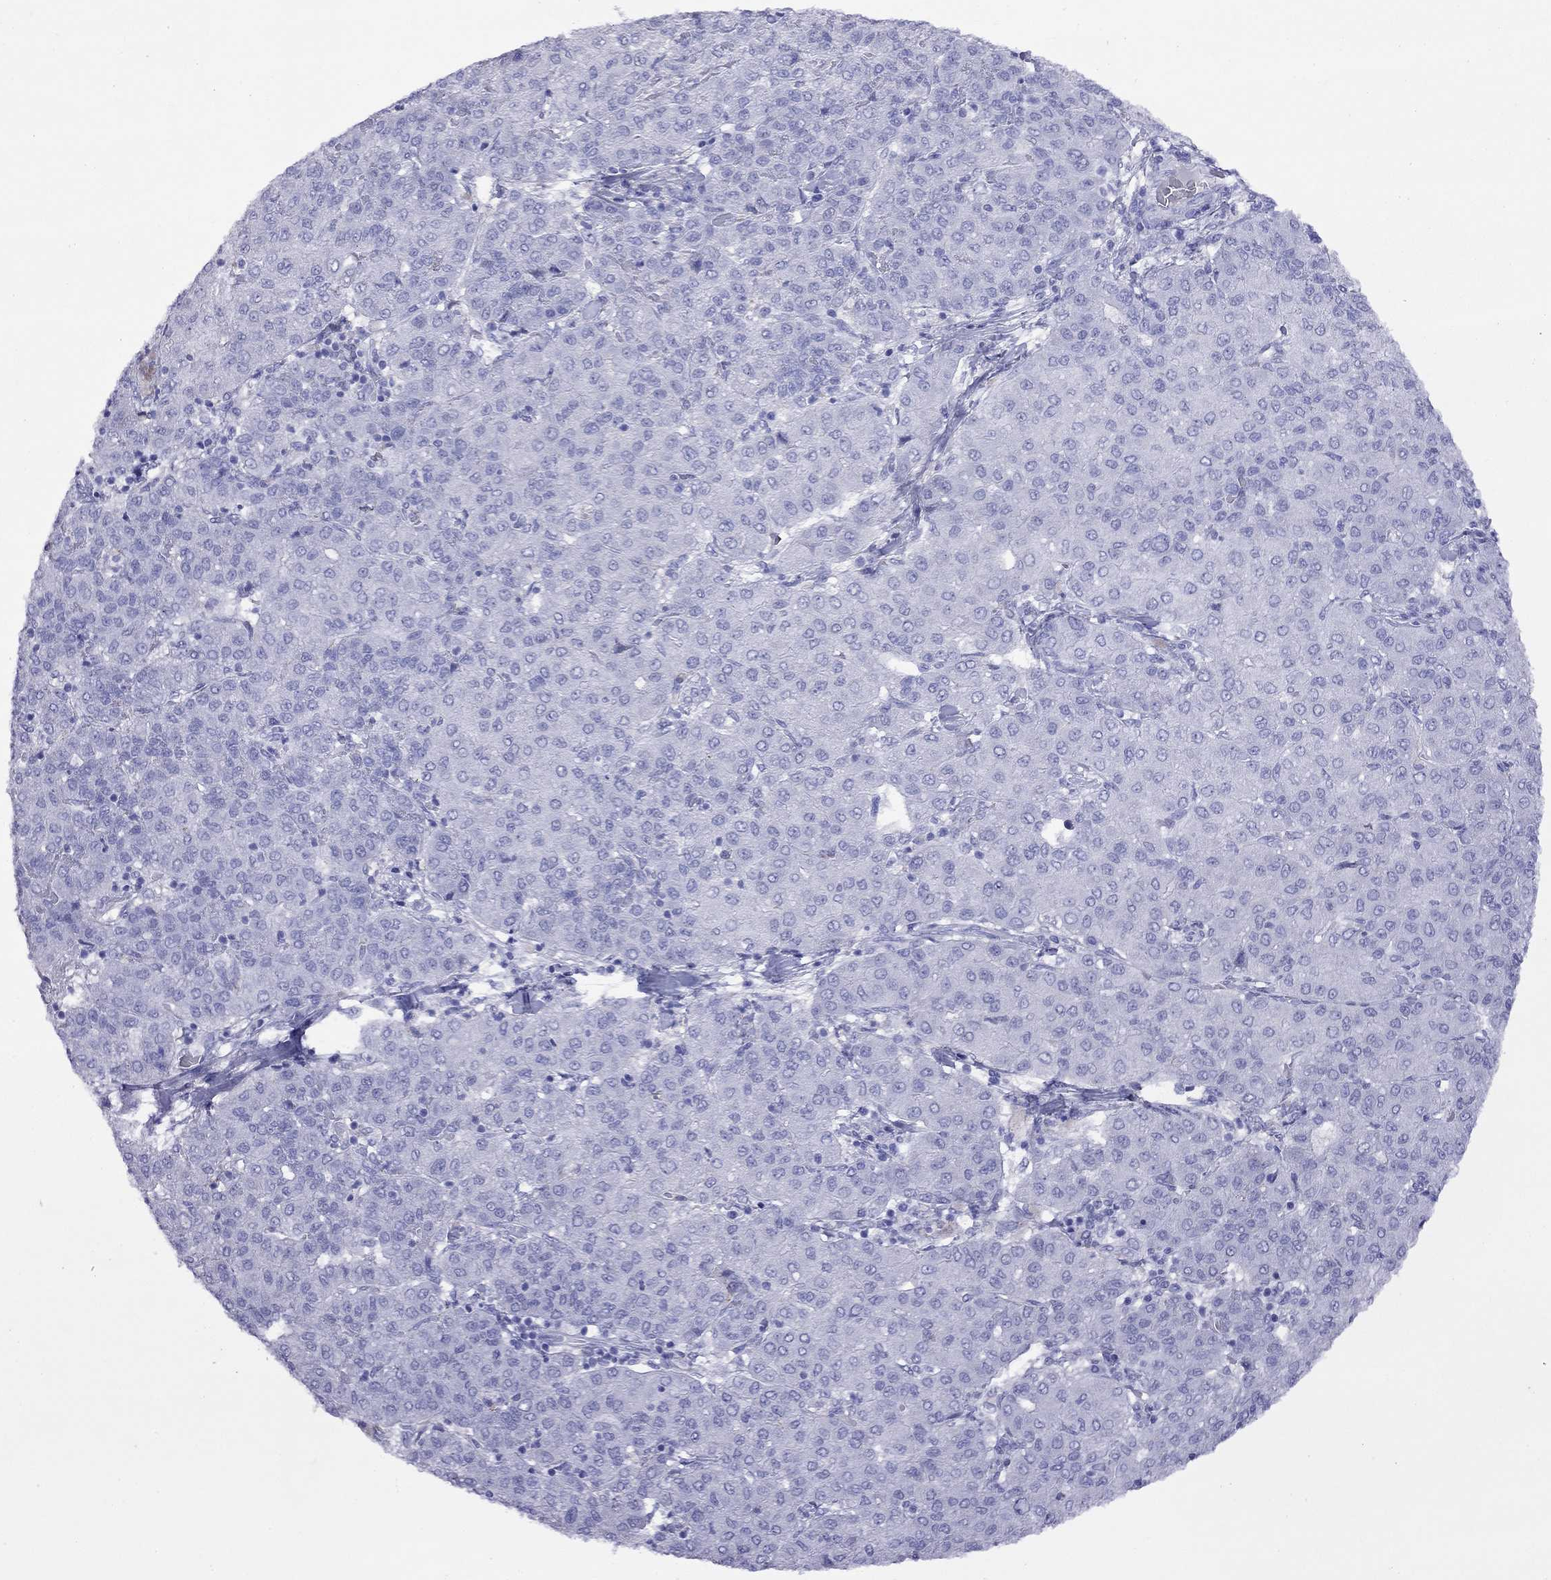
{"staining": {"intensity": "negative", "quantity": "none", "location": "none"}, "tissue": "liver cancer", "cell_type": "Tumor cells", "image_type": "cancer", "snomed": [{"axis": "morphology", "description": "Carcinoma, Hepatocellular, NOS"}, {"axis": "topography", "description": "Liver"}], "caption": "An image of hepatocellular carcinoma (liver) stained for a protein exhibits no brown staining in tumor cells.", "gene": "SLC30A8", "patient": {"sex": "male", "age": 65}}